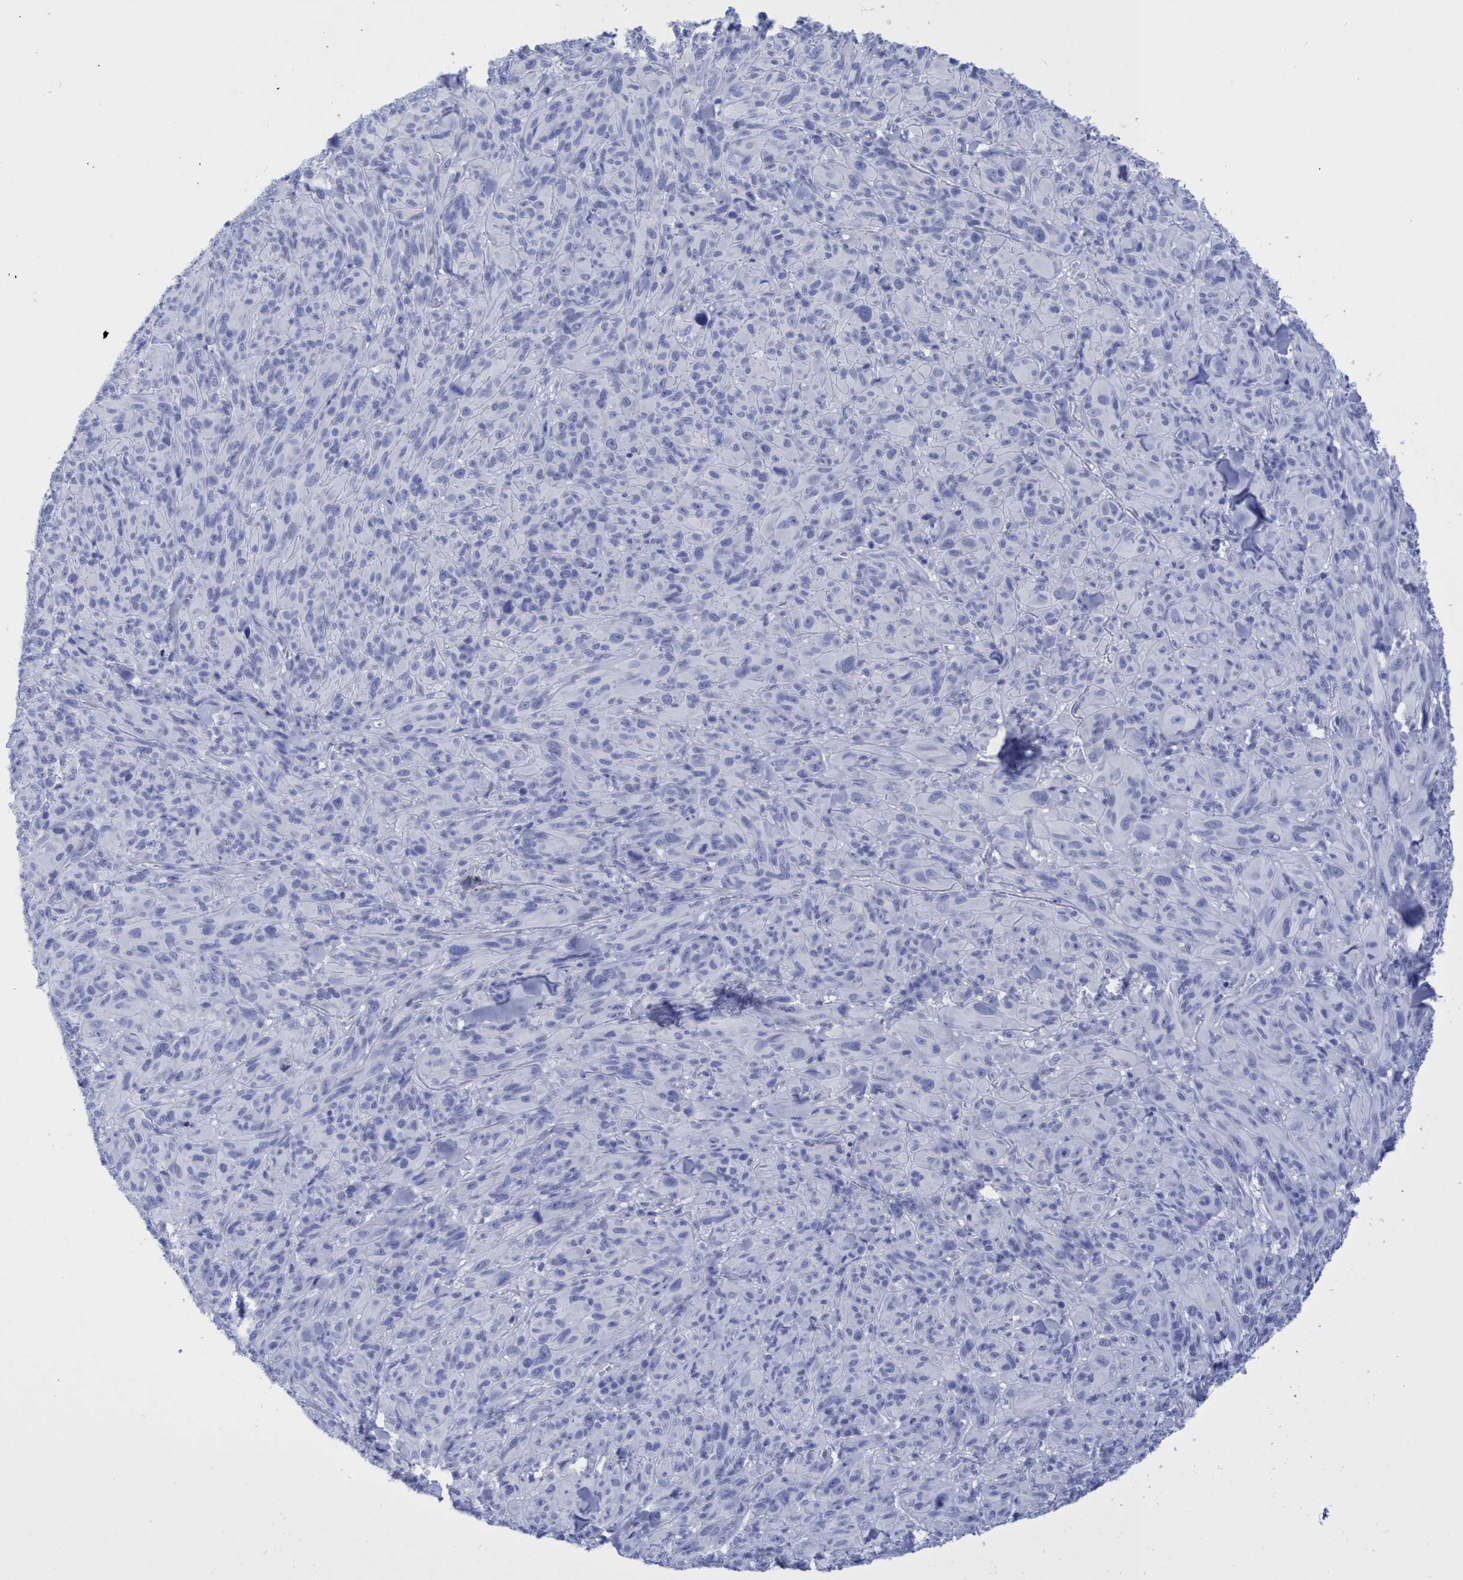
{"staining": {"intensity": "negative", "quantity": "none", "location": "none"}, "tissue": "melanoma", "cell_type": "Tumor cells", "image_type": "cancer", "snomed": [{"axis": "morphology", "description": "Malignant melanoma, NOS"}, {"axis": "topography", "description": "Skin of head"}], "caption": "Malignant melanoma stained for a protein using immunohistochemistry (IHC) demonstrates no staining tumor cells.", "gene": "INSL6", "patient": {"sex": "male", "age": 96}}